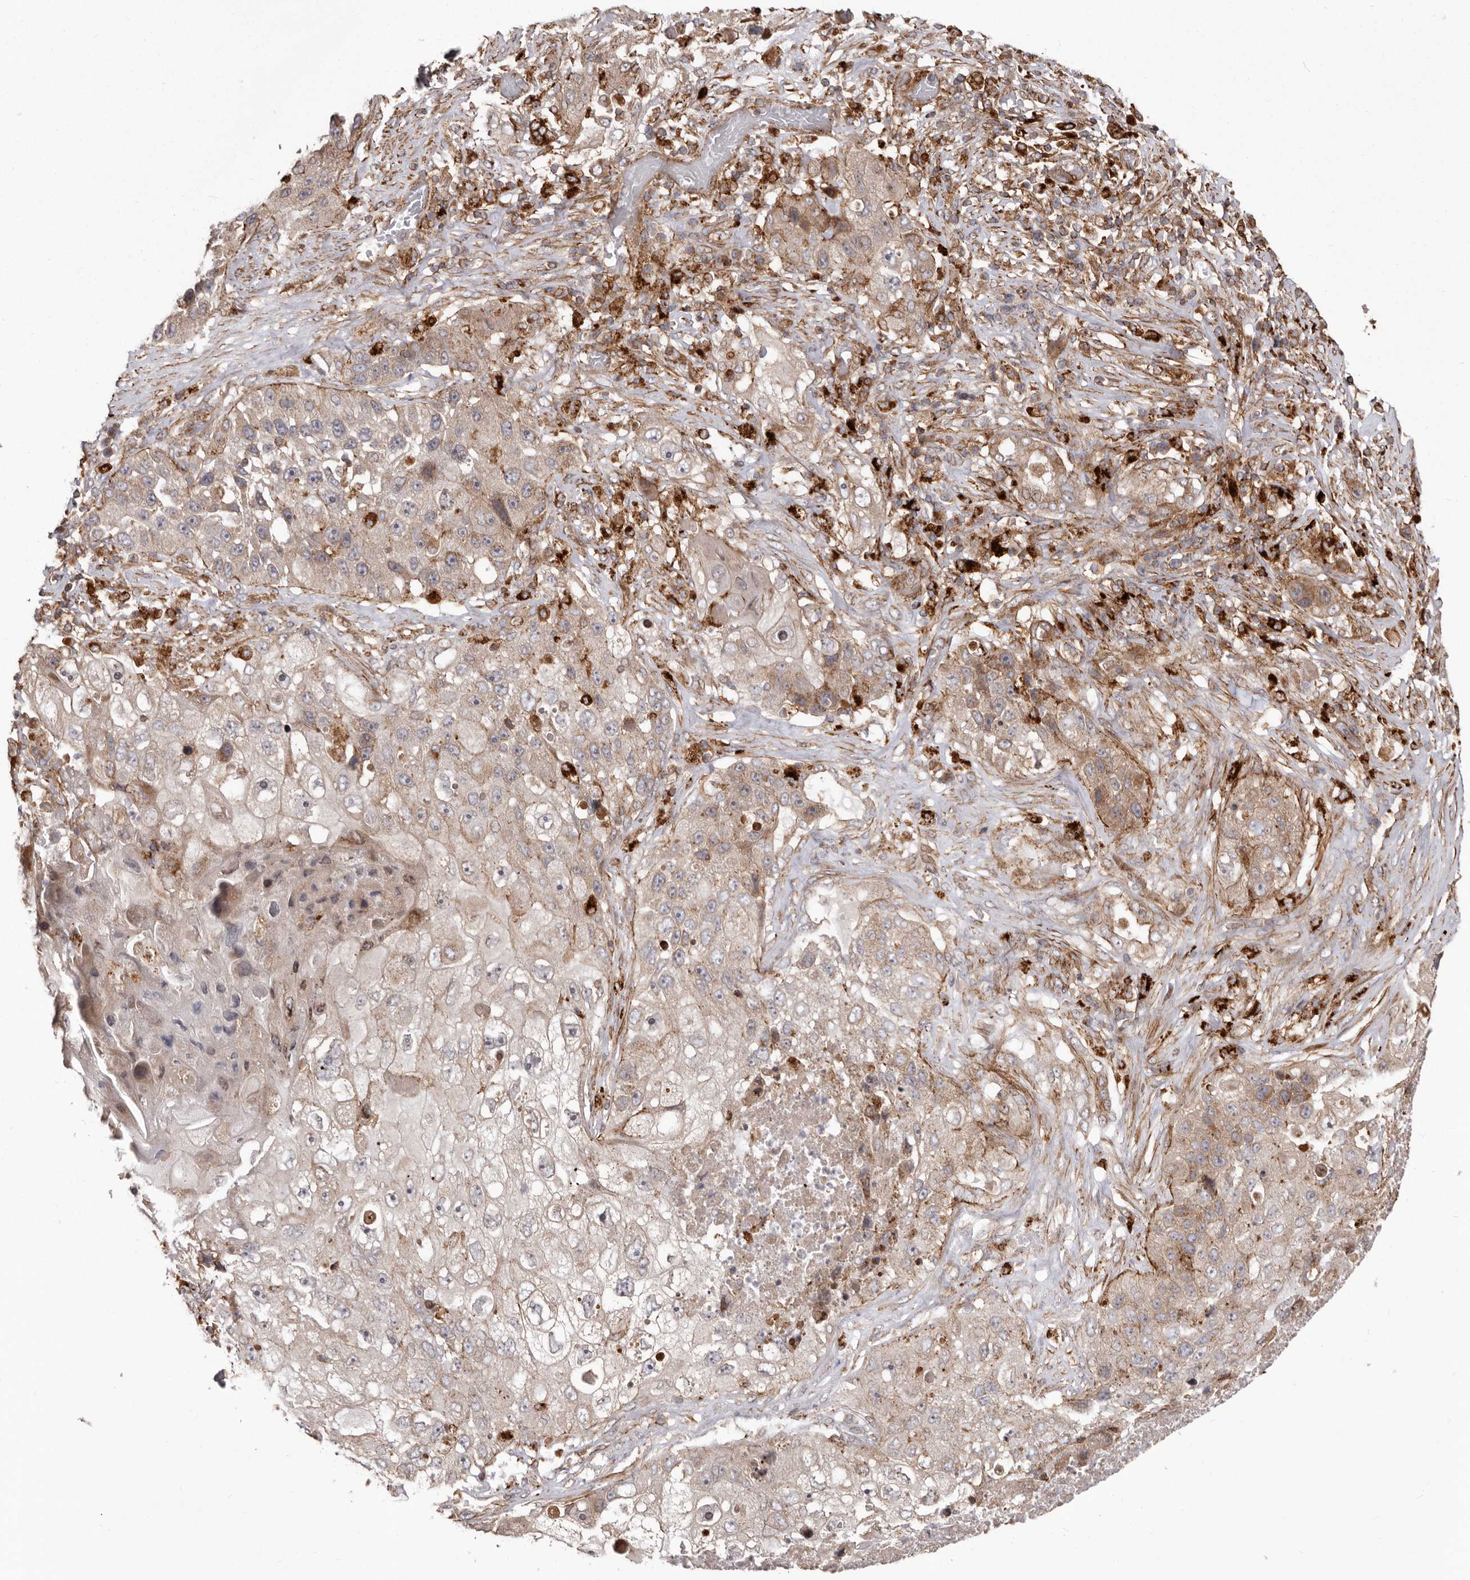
{"staining": {"intensity": "weak", "quantity": "25%-75%", "location": "cytoplasmic/membranous"}, "tissue": "lung cancer", "cell_type": "Tumor cells", "image_type": "cancer", "snomed": [{"axis": "morphology", "description": "Squamous cell carcinoma, NOS"}, {"axis": "topography", "description": "Lung"}], "caption": "IHC (DAB (3,3'-diaminobenzidine)) staining of lung cancer (squamous cell carcinoma) shows weak cytoplasmic/membranous protein positivity in about 25%-75% of tumor cells.", "gene": "NUP43", "patient": {"sex": "male", "age": 61}}